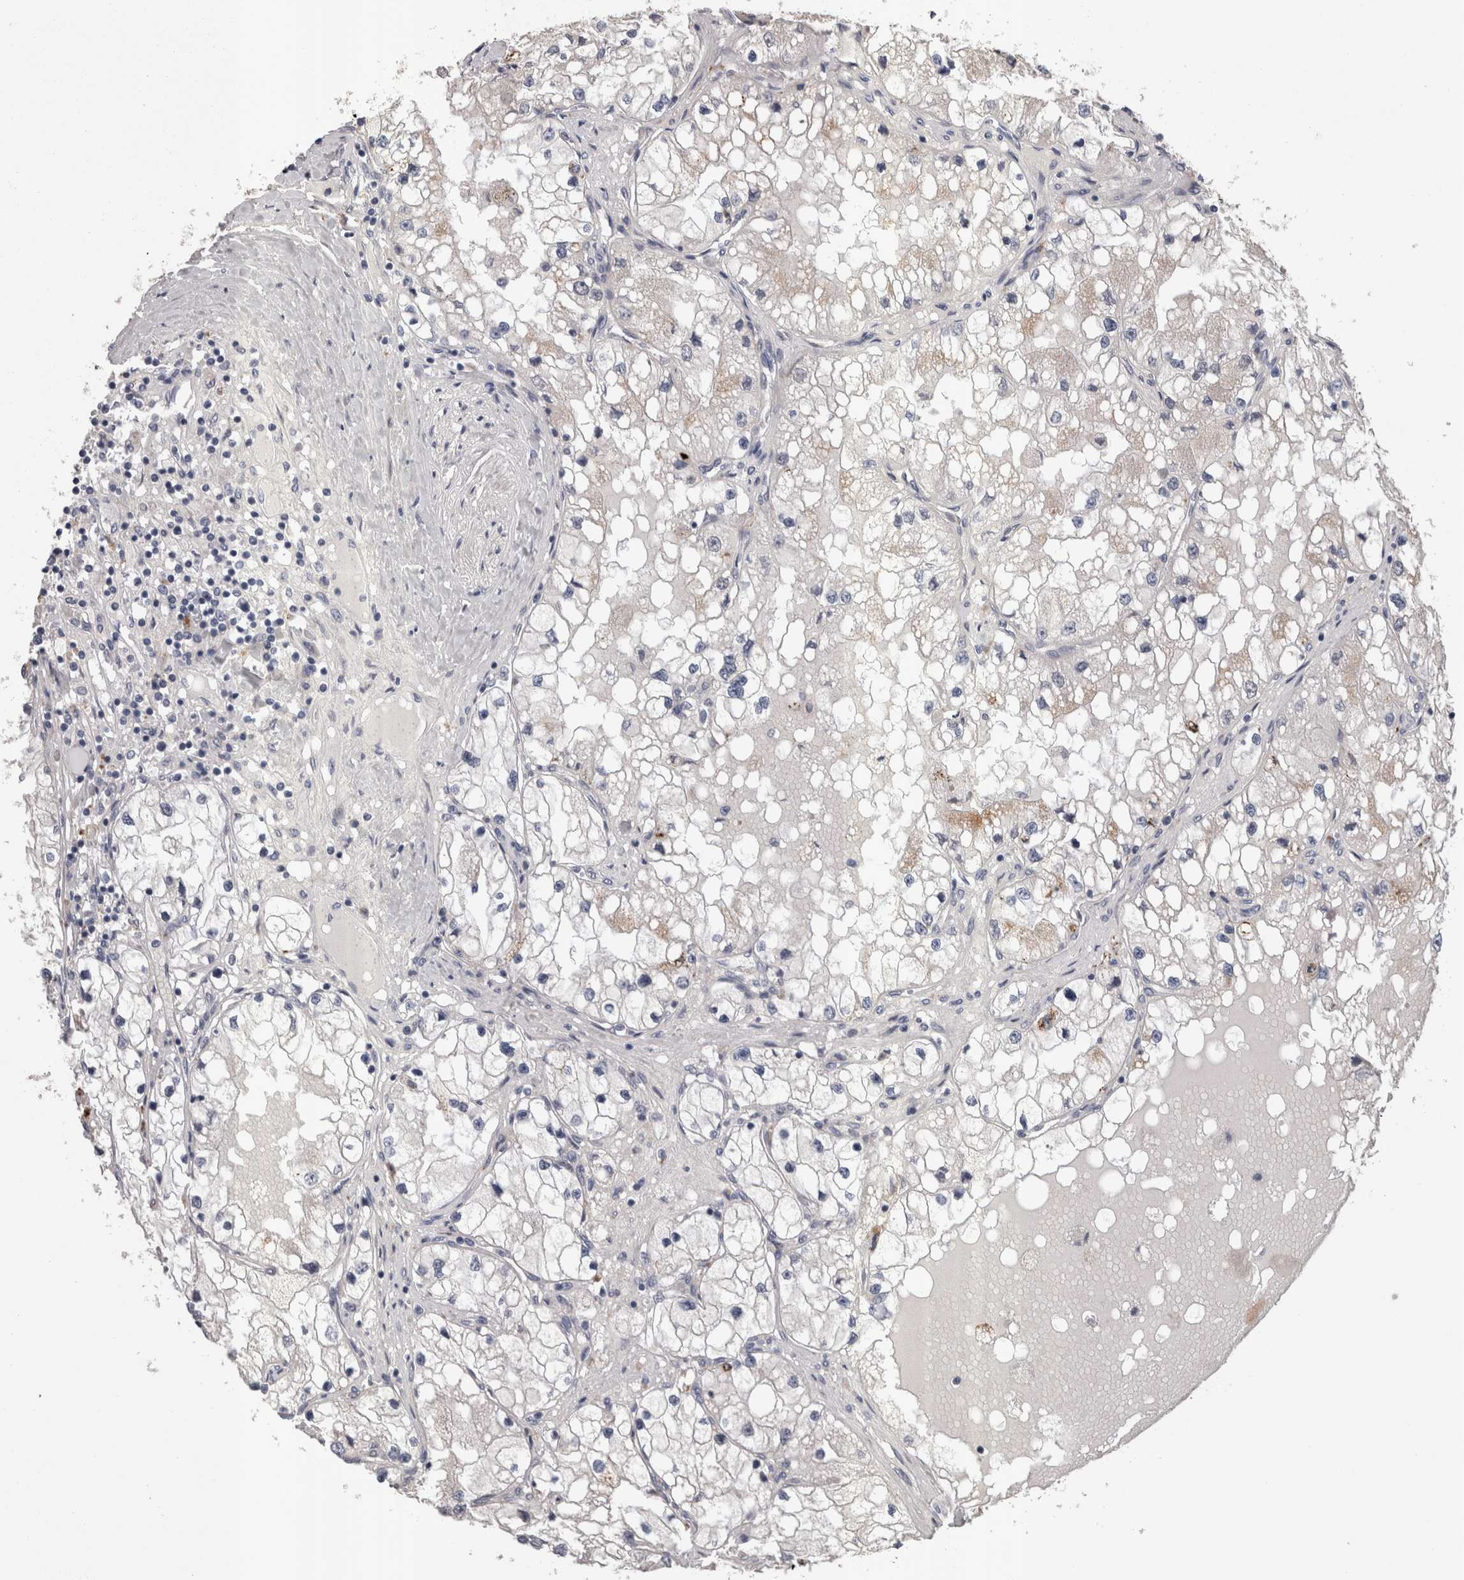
{"staining": {"intensity": "negative", "quantity": "none", "location": "none"}, "tissue": "renal cancer", "cell_type": "Tumor cells", "image_type": "cancer", "snomed": [{"axis": "morphology", "description": "Adenocarcinoma, NOS"}, {"axis": "topography", "description": "Kidney"}], "caption": "Human renal adenocarcinoma stained for a protein using immunohistochemistry demonstrates no staining in tumor cells.", "gene": "STC1", "patient": {"sex": "male", "age": 68}}